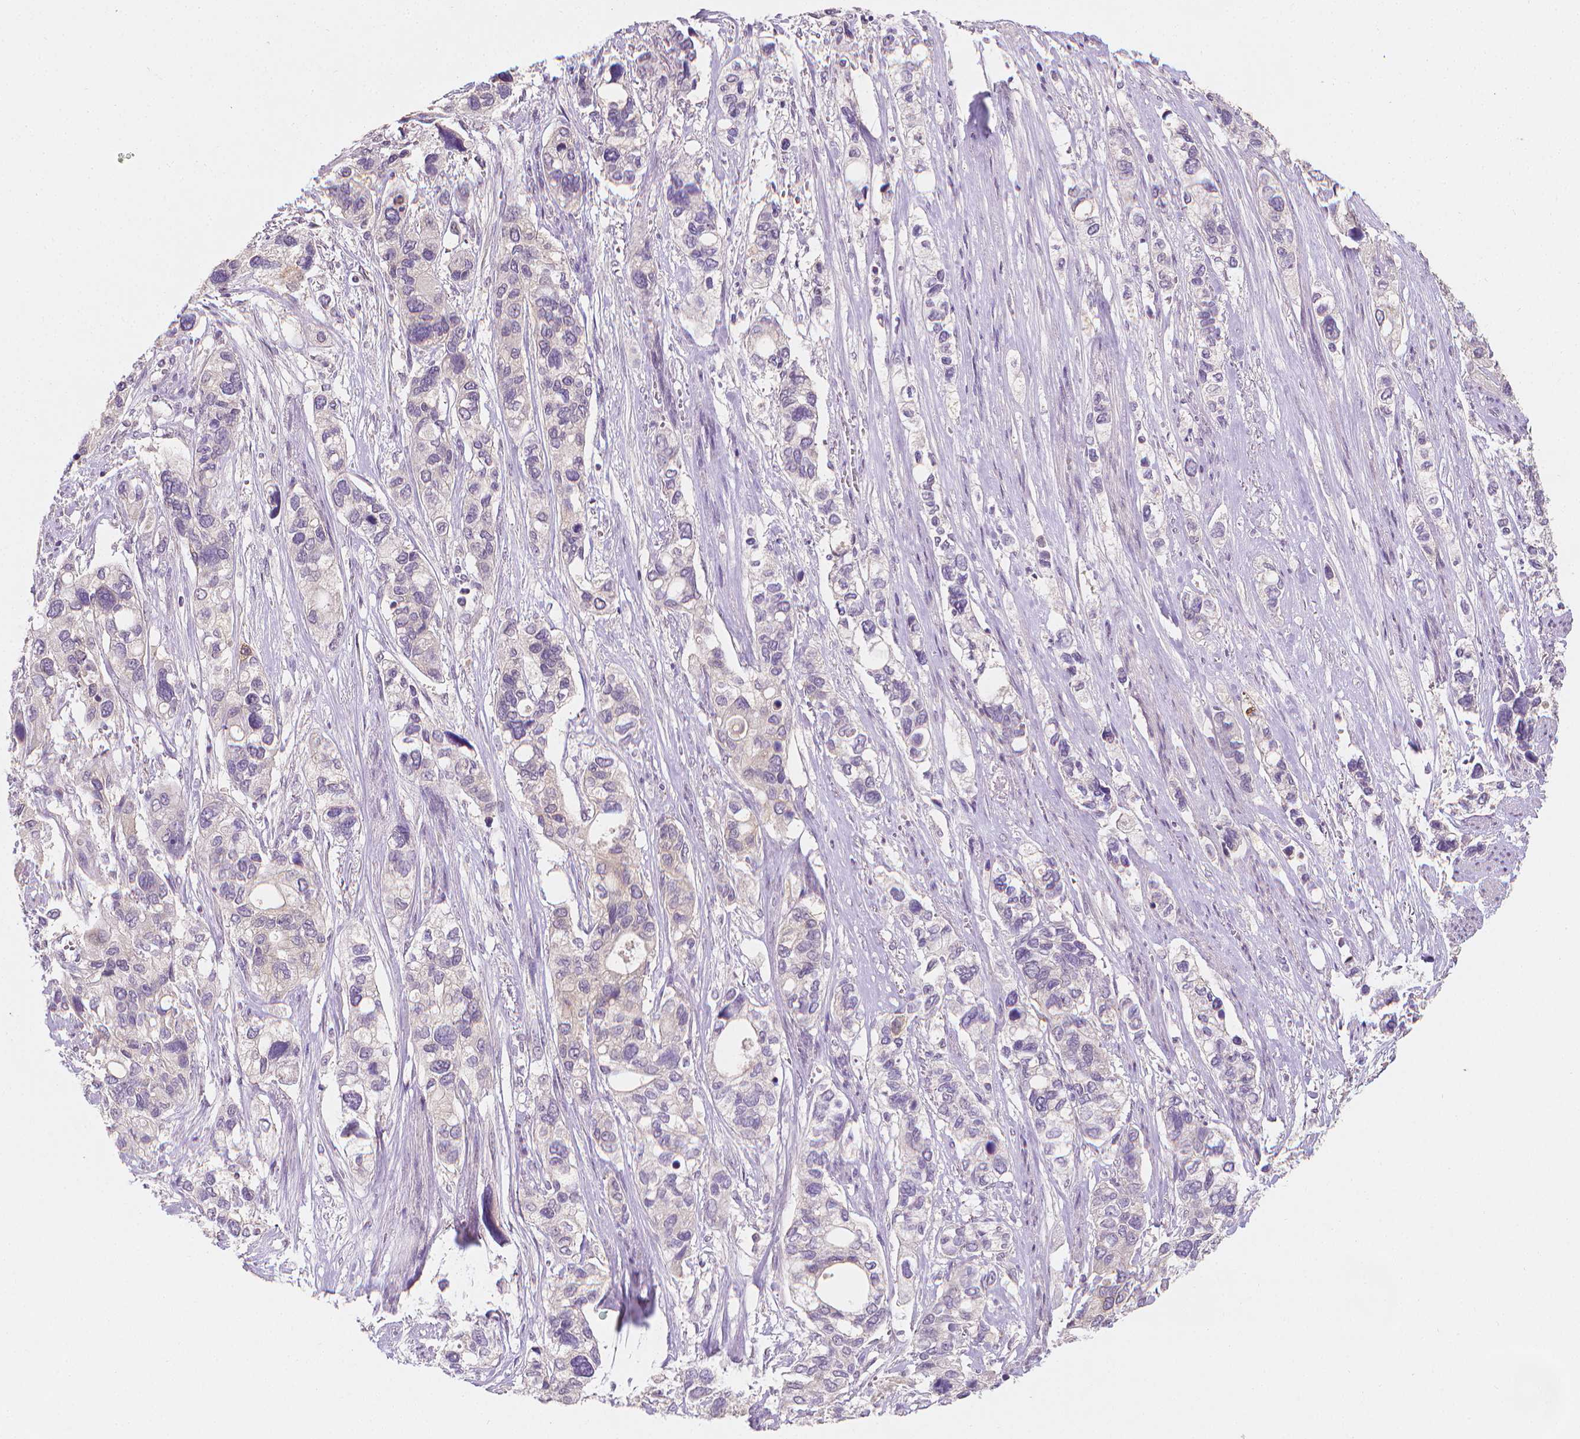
{"staining": {"intensity": "negative", "quantity": "none", "location": "none"}, "tissue": "stomach cancer", "cell_type": "Tumor cells", "image_type": "cancer", "snomed": [{"axis": "morphology", "description": "Adenocarcinoma, NOS"}, {"axis": "topography", "description": "Stomach, upper"}], "caption": "There is no significant expression in tumor cells of stomach adenocarcinoma. (DAB (3,3'-diaminobenzidine) immunohistochemistry (IHC) with hematoxylin counter stain).", "gene": "FASN", "patient": {"sex": "female", "age": 81}}